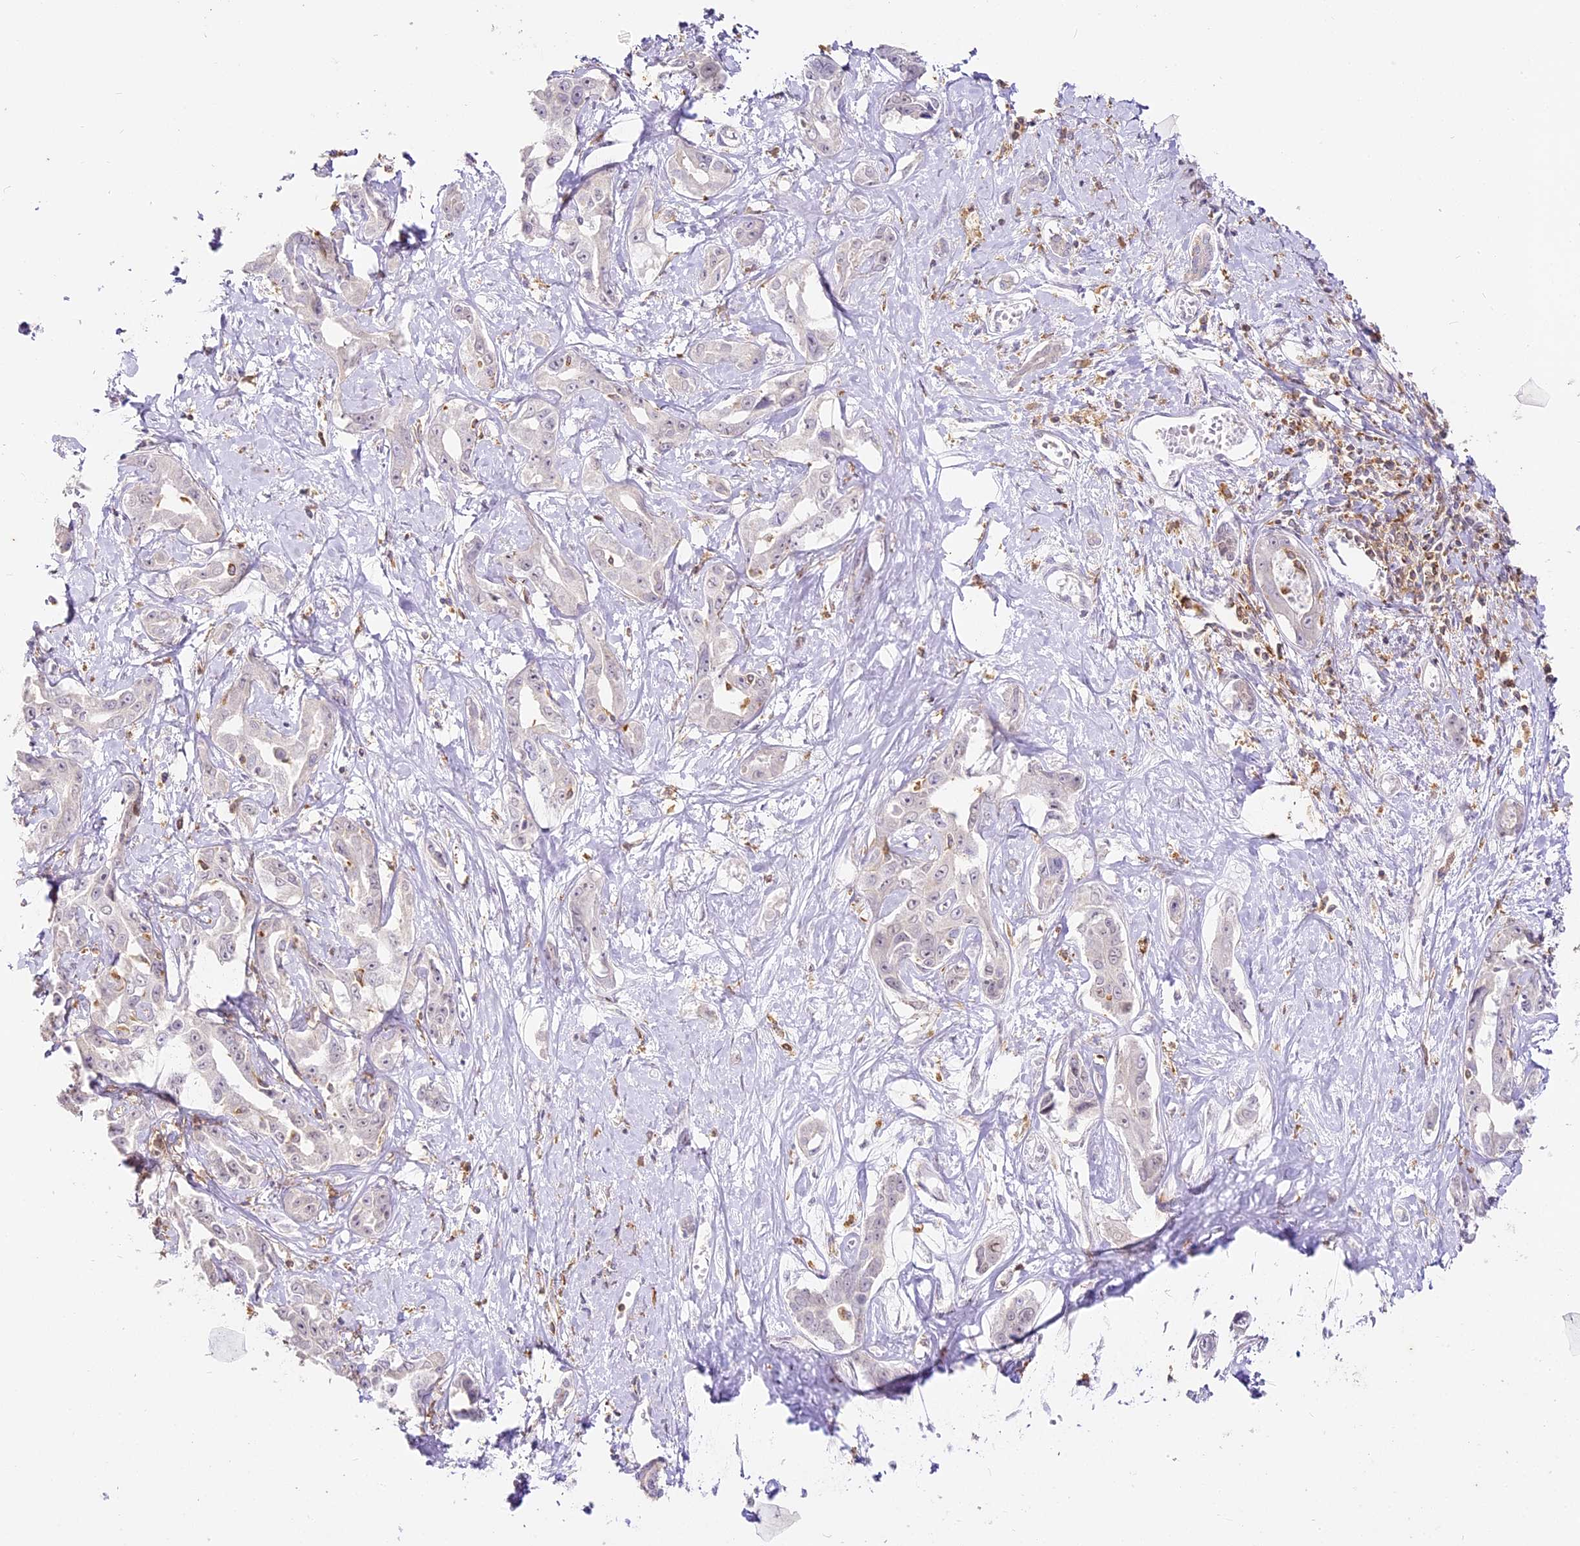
{"staining": {"intensity": "negative", "quantity": "none", "location": "none"}, "tissue": "liver cancer", "cell_type": "Tumor cells", "image_type": "cancer", "snomed": [{"axis": "morphology", "description": "Cholangiocarcinoma"}, {"axis": "topography", "description": "Liver"}], "caption": "Immunohistochemistry (IHC) of liver cancer (cholangiocarcinoma) exhibits no expression in tumor cells.", "gene": "DOCK2", "patient": {"sex": "male", "age": 59}}